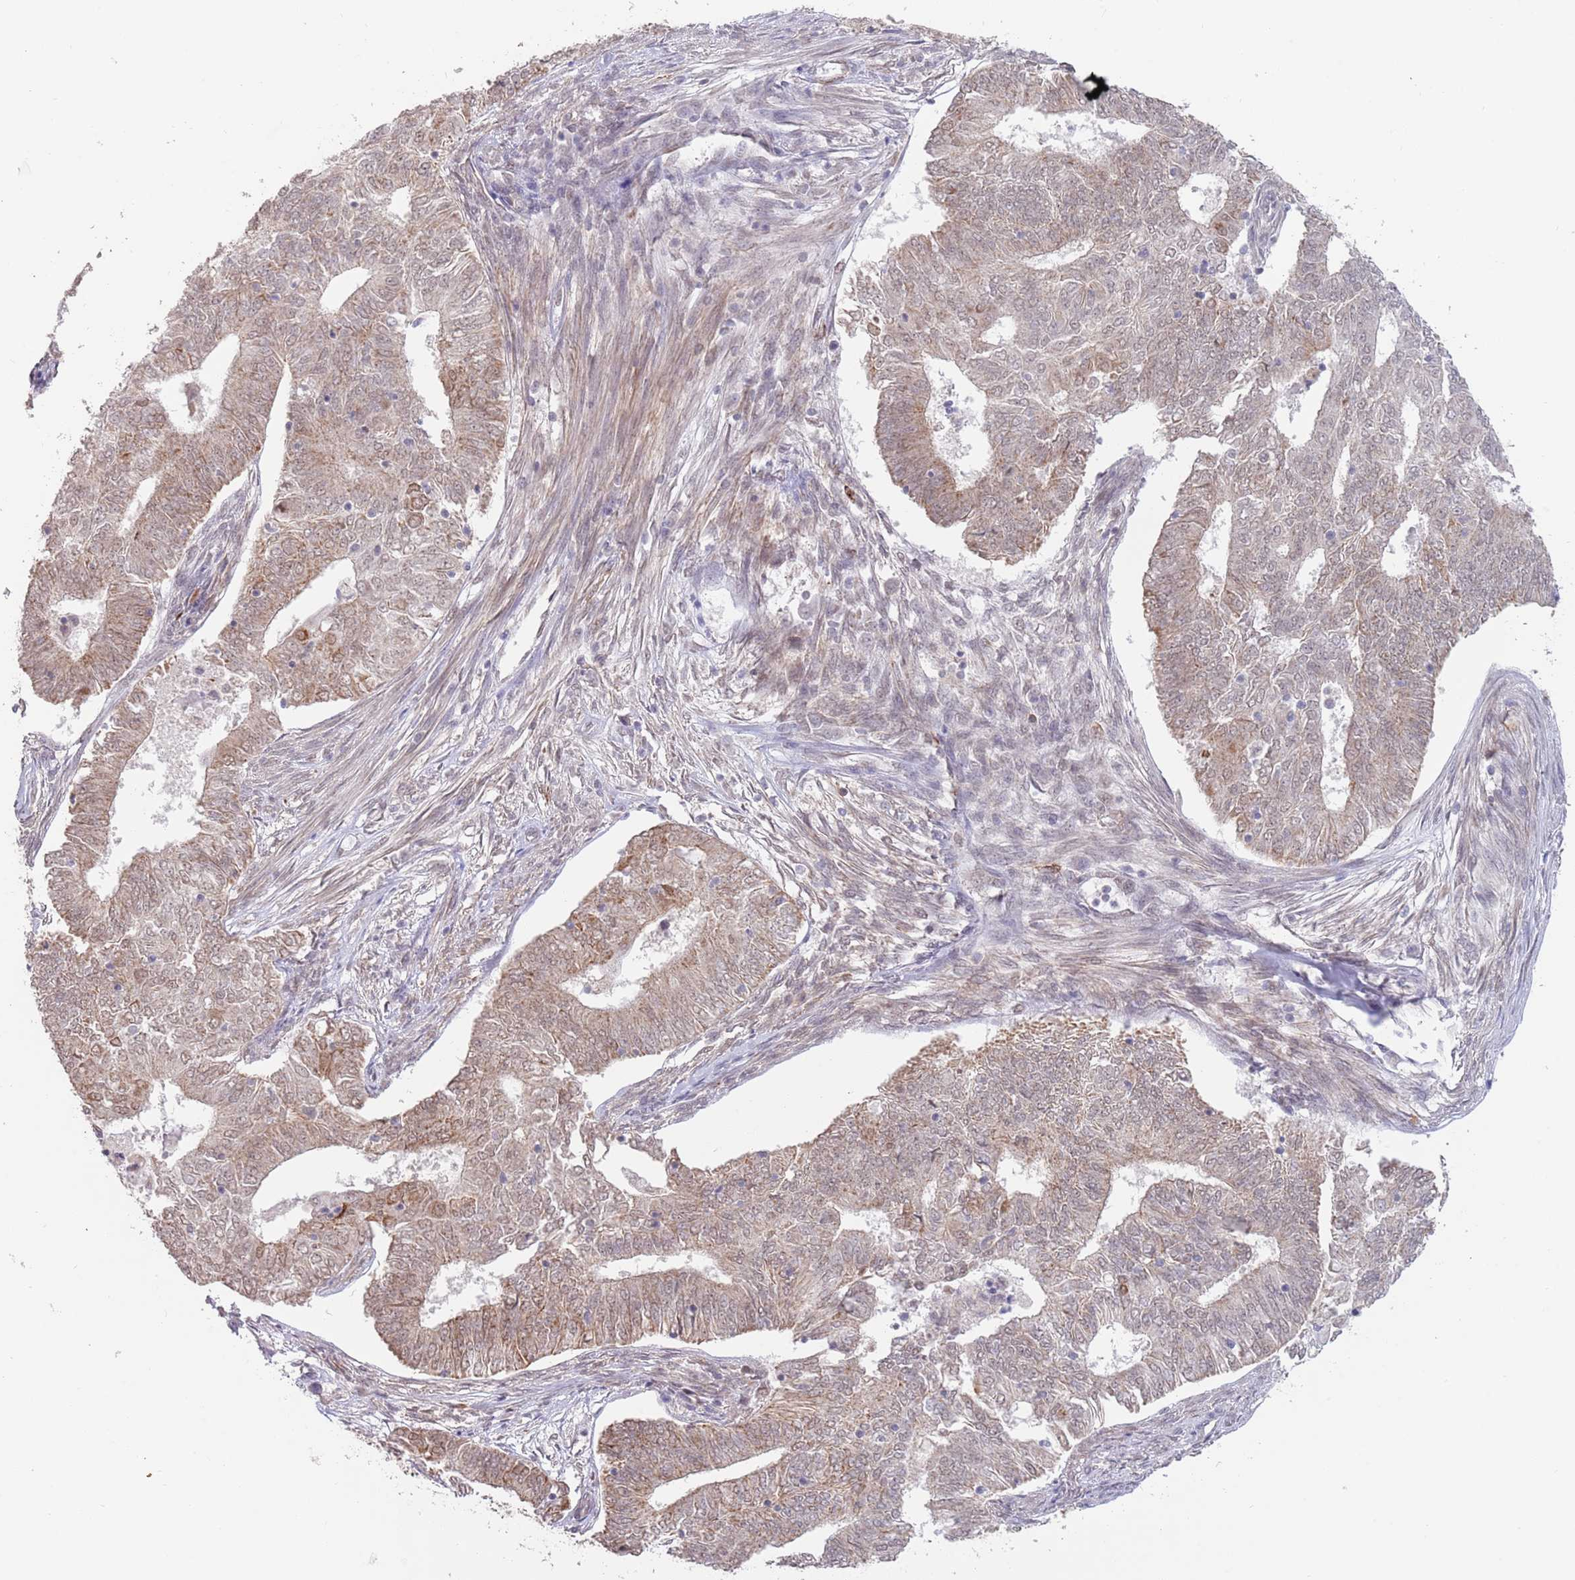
{"staining": {"intensity": "moderate", "quantity": ">75%", "location": "cytoplasmic/membranous,nuclear"}, "tissue": "endometrial cancer", "cell_type": "Tumor cells", "image_type": "cancer", "snomed": [{"axis": "morphology", "description": "Adenocarcinoma, NOS"}, {"axis": "topography", "description": "Endometrium"}], "caption": "Adenocarcinoma (endometrial) was stained to show a protein in brown. There is medium levels of moderate cytoplasmic/membranous and nuclear staining in approximately >75% of tumor cells. (Stains: DAB in brown, nuclei in blue, Microscopy: brightfield microscopy at high magnification).", "gene": "UQCC3", "patient": {"sex": "female", "age": 62}}